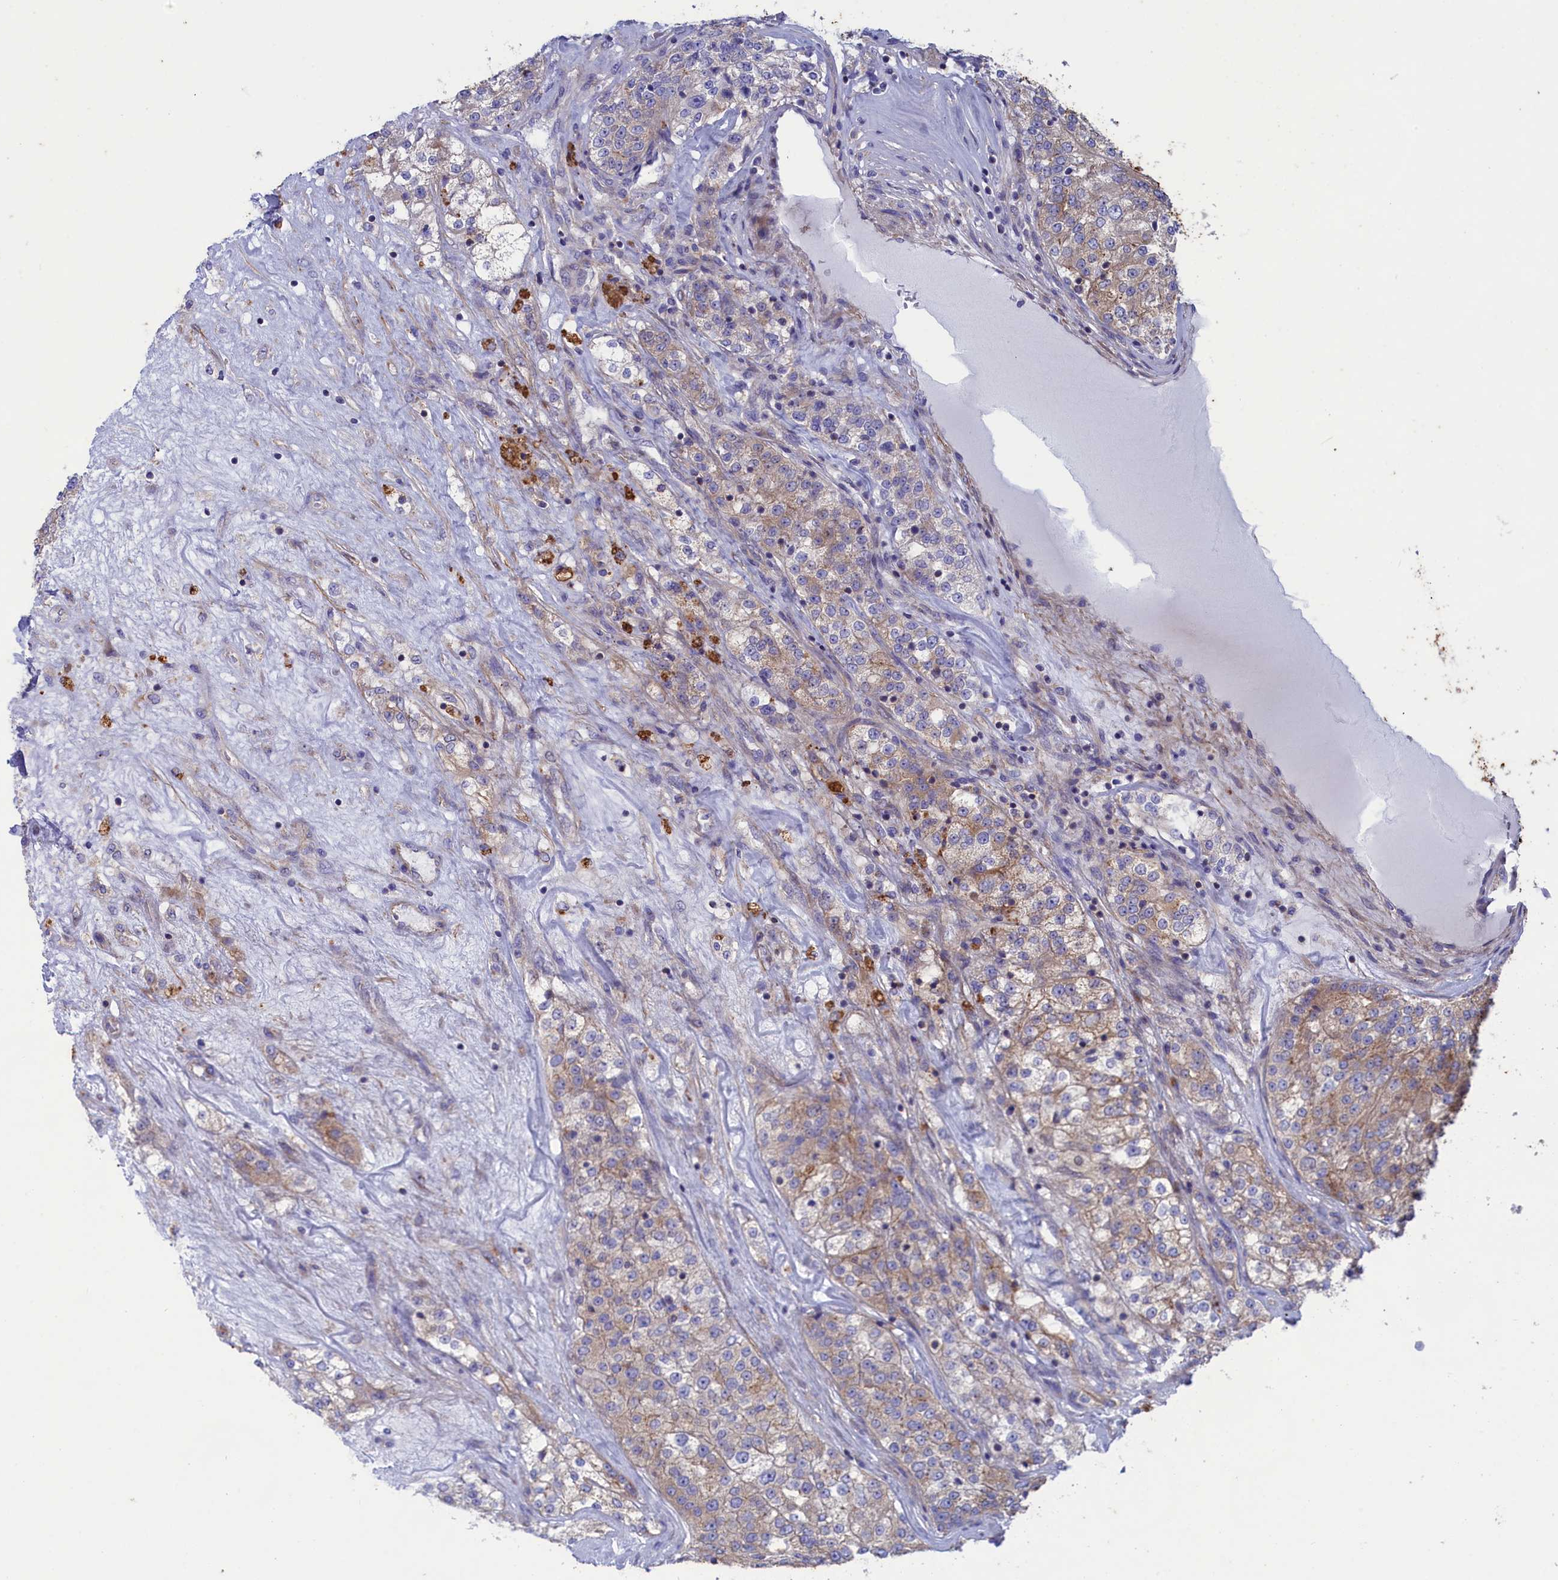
{"staining": {"intensity": "moderate", "quantity": "25%-75%", "location": "cytoplasmic/membranous"}, "tissue": "renal cancer", "cell_type": "Tumor cells", "image_type": "cancer", "snomed": [{"axis": "morphology", "description": "Adenocarcinoma, NOS"}, {"axis": "topography", "description": "Kidney"}], "caption": "Moderate cytoplasmic/membranous protein staining is appreciated in about 25%-75% of tumor cells in renal adenocarcinoma. The staining was performed using DAB to visualize the protein expression in brown, while the nuclei were stained in blue with hematoxylin (Magnification: 20x).", "gene": "SCAMP4", "patient": {"sex": "female", "age": 63}}